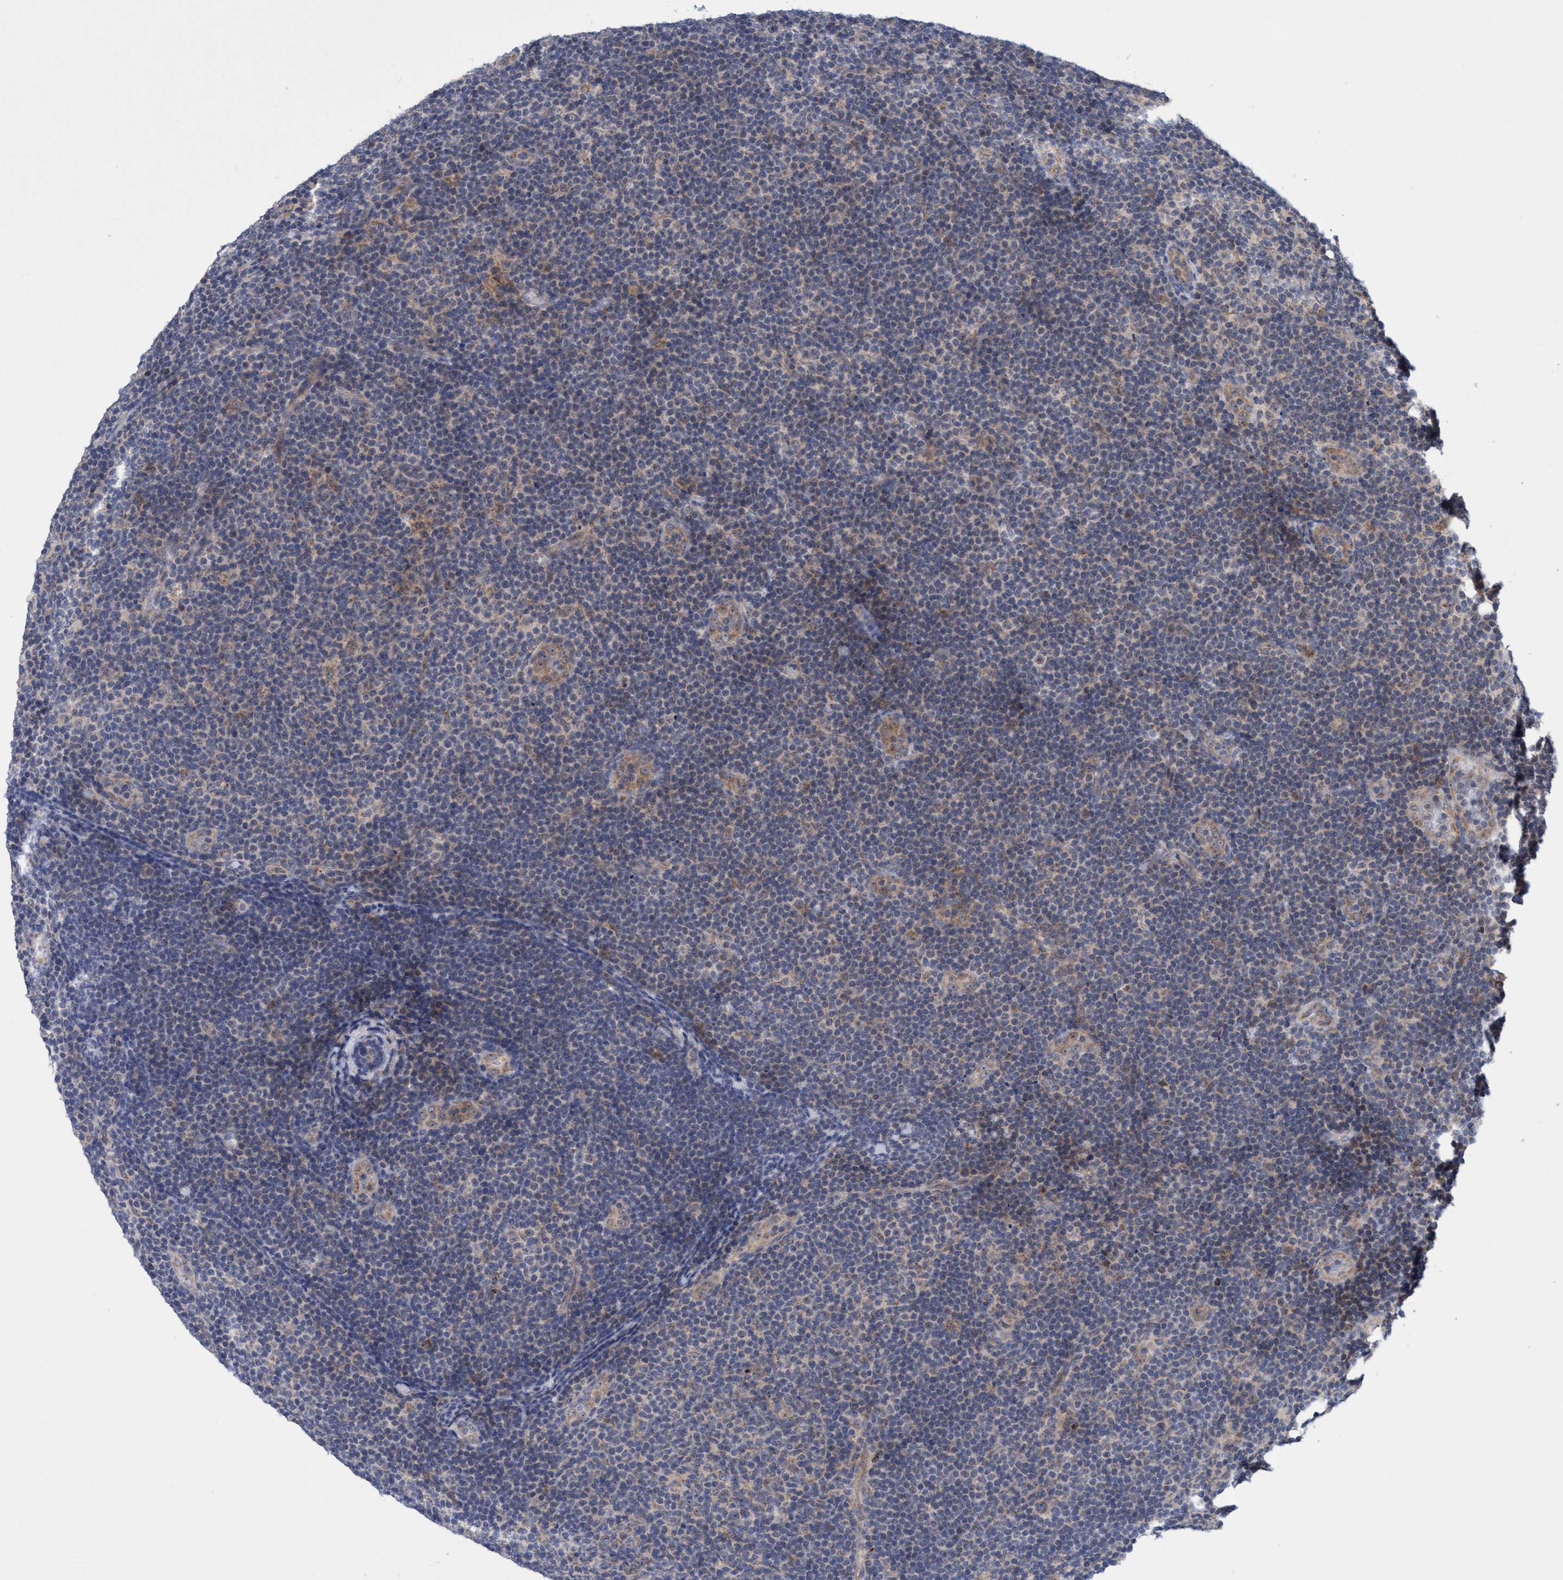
{"staining": {"intensity": "moderate", "quantity": ">75%", "location": "cytoplasmic/membranous,nuclear"}, "tissue": "lymphoma", "cell_type": "Tumor cells", "image_type": "cancer", "snomed": [{"axis": "morphology", "description": "Hodgkin's disease, NOS"}, {"axis": "topography", "description": "Lymph node"}], "caption": "Brown immunohistochemical staining in Hodgkin's disease demonstrates moderate cytoplasmic/membranous and nuclear positivity in approximately >75% of tumor cells.", "gene": "P2RY14", "patient": {"sex": "female", "age": 57}}